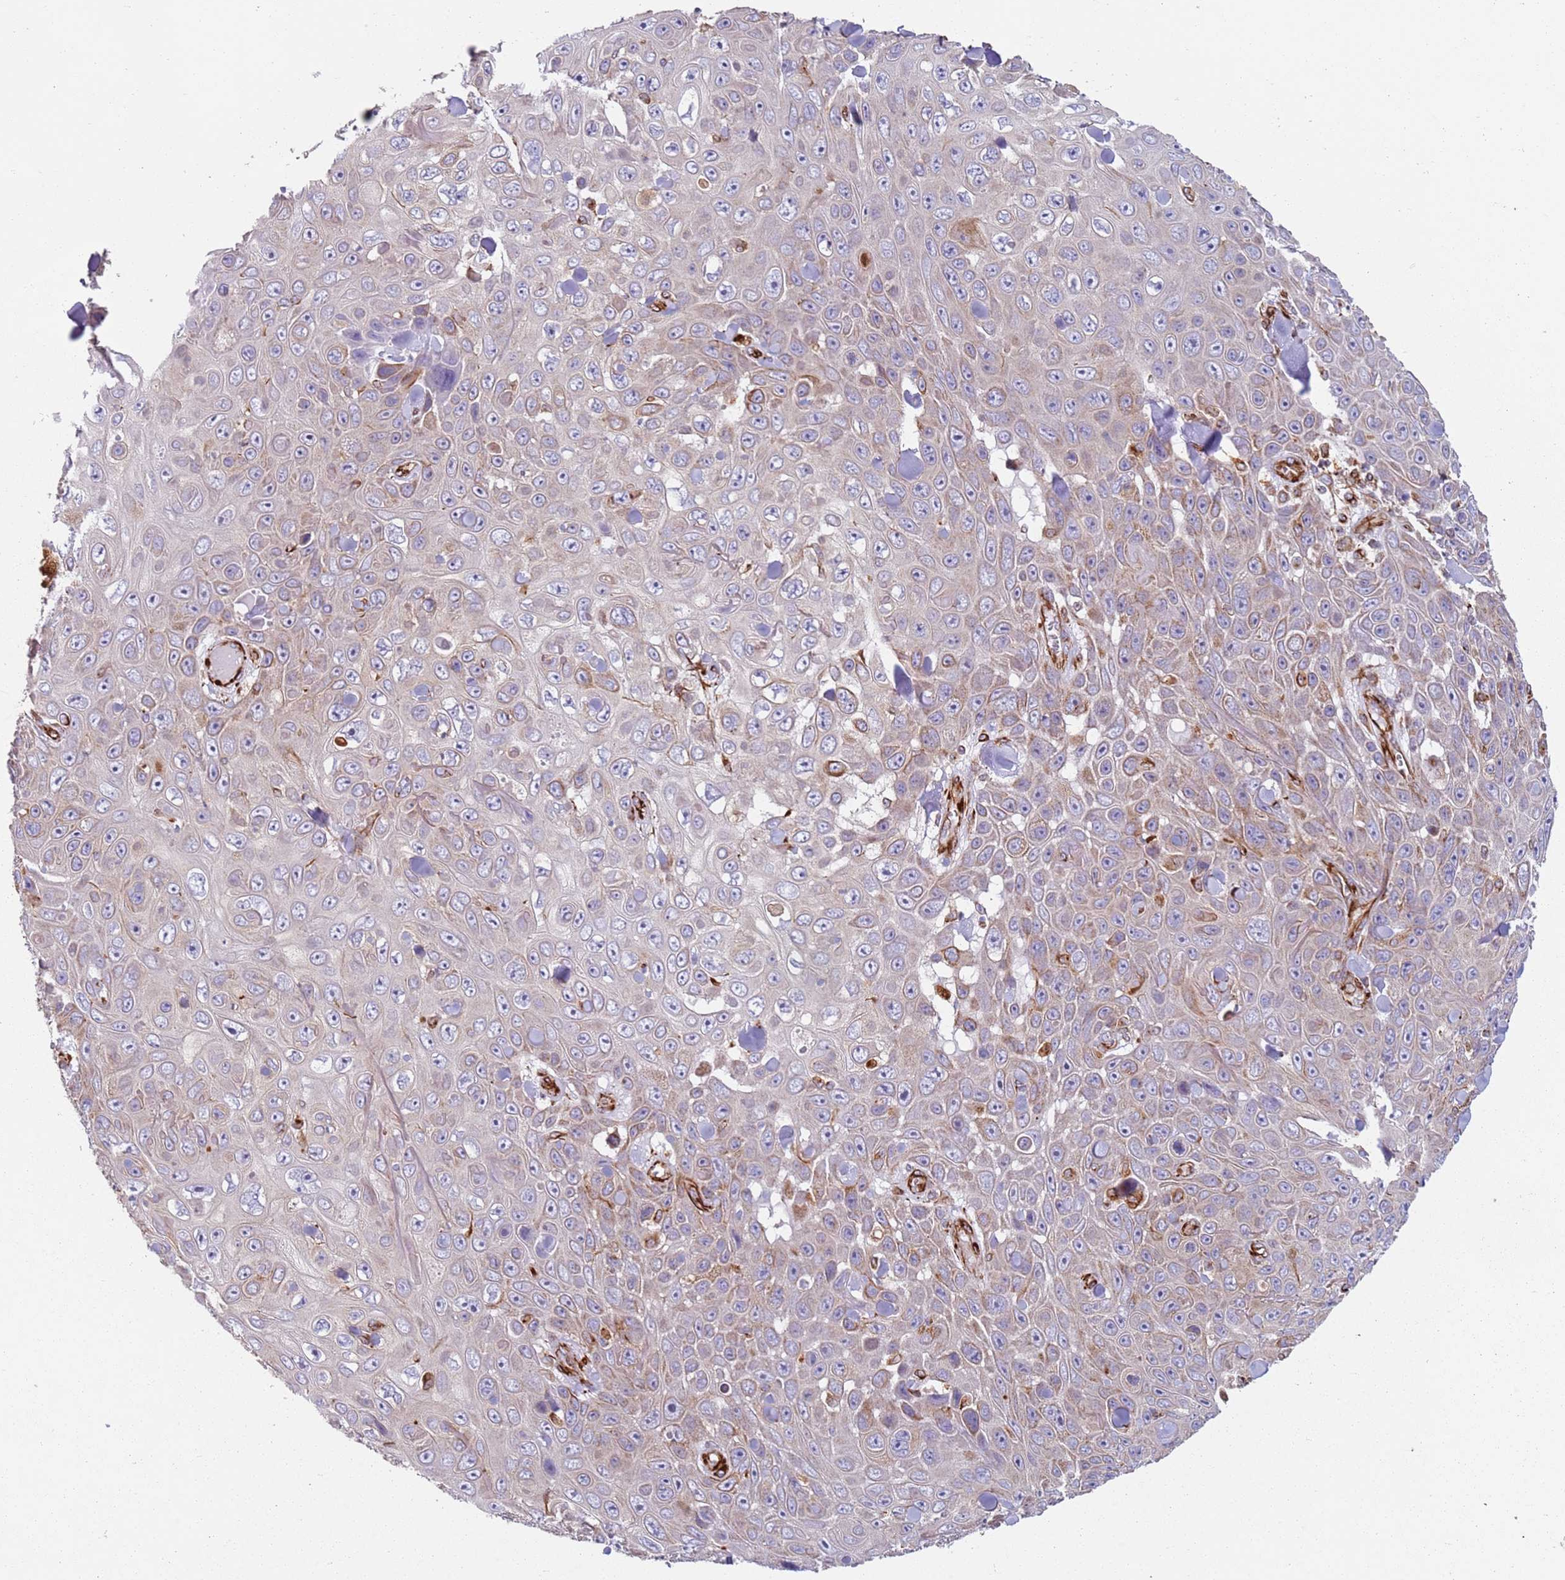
{"staining": {"intensity": "weak", "quantity": "<25%", "location": "cytoplasmic/membranous"}, "tissue": "skin cancer", "cell_type": "Tumor cells", "image_type": "cancer", "snomed": [{"axis": "morphology", "description": "Squamous cell carcinoma, NOS"}, {"axis": "topography", "description": "Skin"}], "caption": "Immunohistochemistry (IHC) histopathology image of neoplastic tissue: human skin squamous cell carcinoma stained with DAB reveals no significant protein positivity in tumor cells. Brightfield microscopy of immunohistochemistry (IHC) stained with DAB (brown) and hematoxylin (blue), captured at high magnification.", "gene": "SNAPIN", "patient": {"sex": "male", "age": 82}}